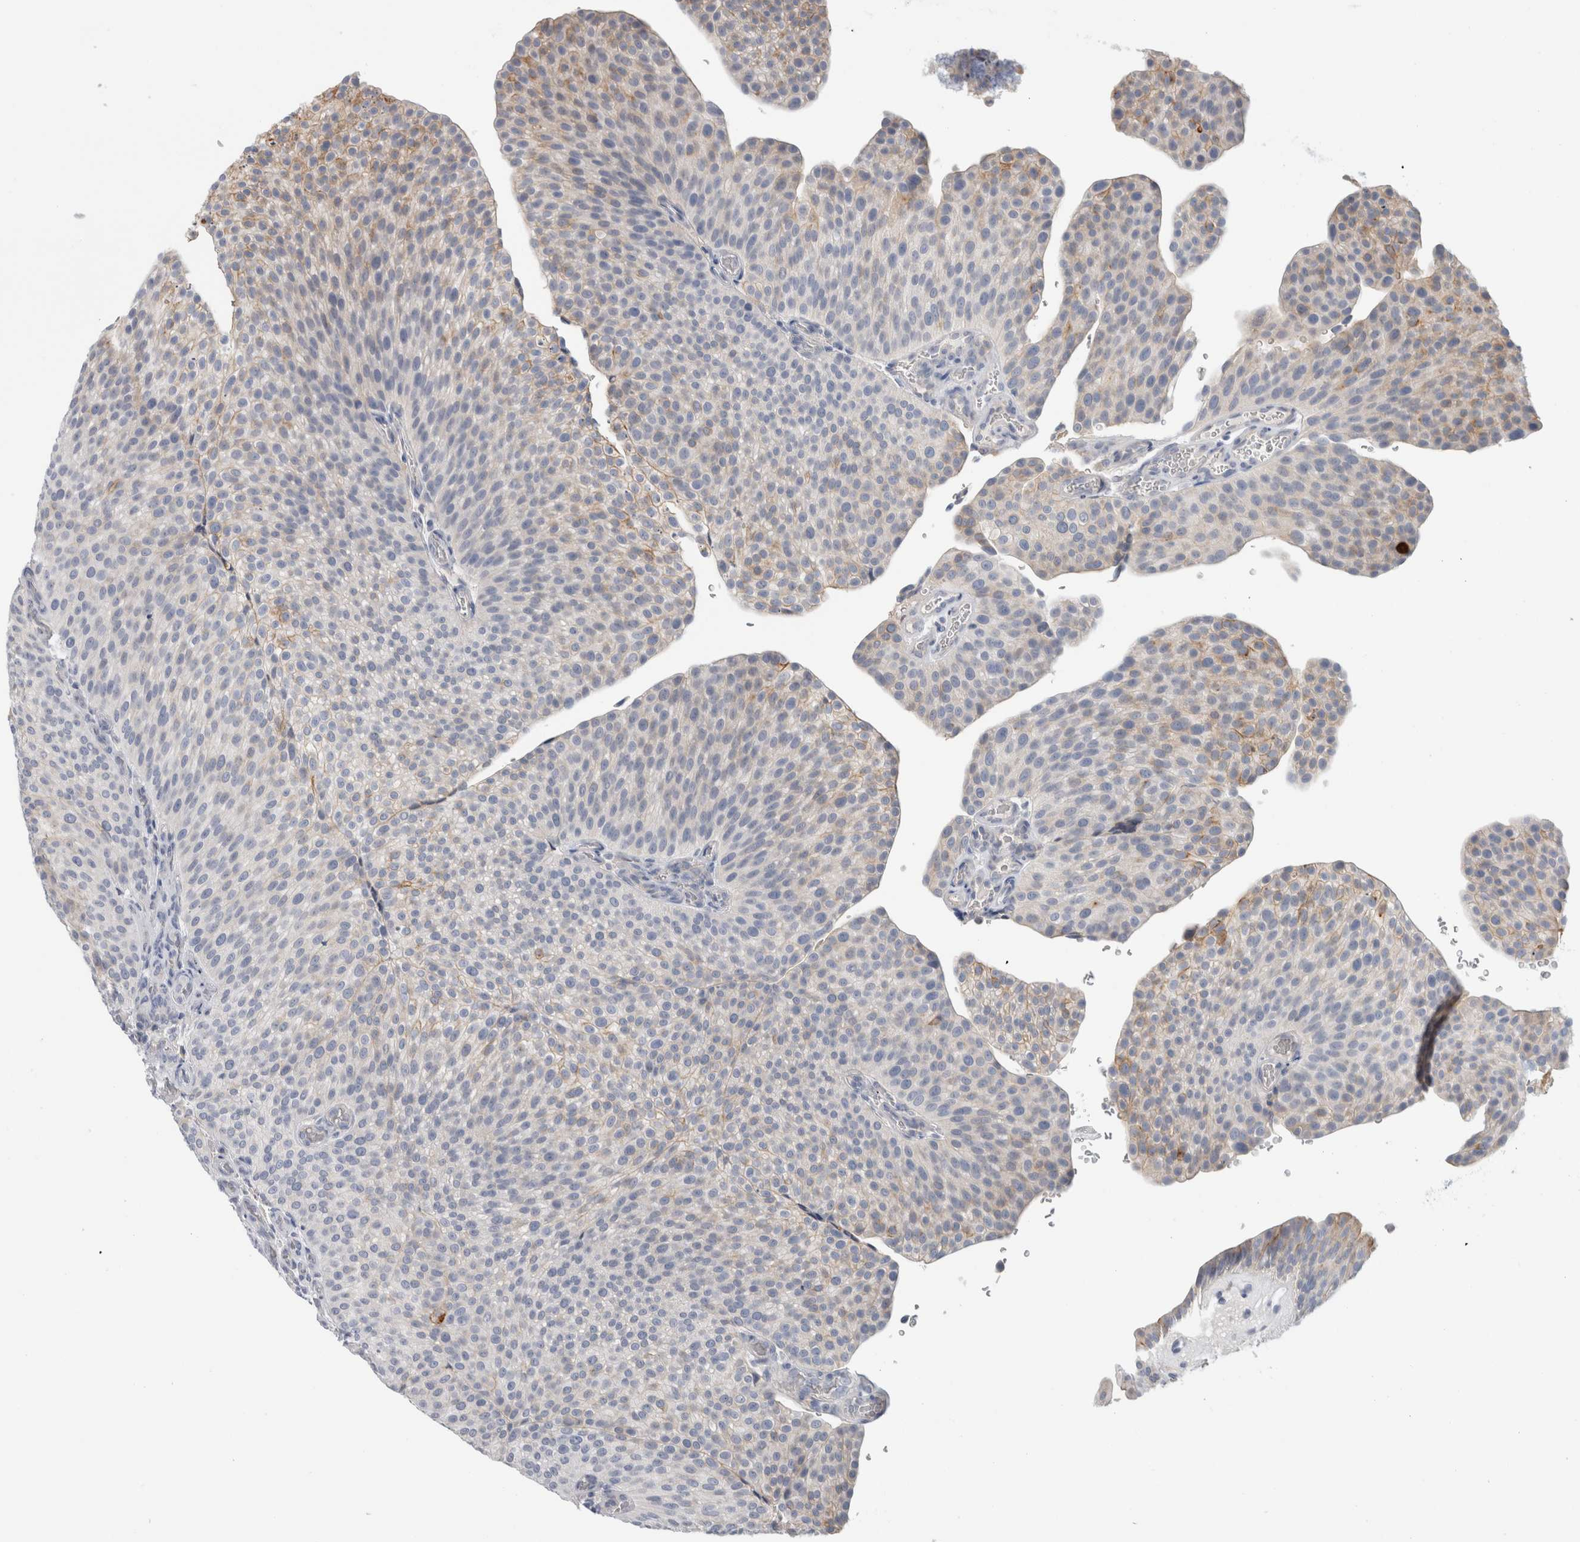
{"staining": {"intensity": "weak", "quantity": "<25%", "location": "cytoplasmic/membranous"}, "tissue": "urothelial cancer", "cell_type": "Tumor cells", "image_type": "cancer", "snomed": [{"axis": "morphology", "description": "Normal tissue, NOS"}, {"axis": "morphology", "description": "Urothelial carcinoma, Low grade"}, {"axis": "topography", "description": "Smooth muscle"}, {"axis": "topography", "description": "Urinary bladder"}], "caption": "Immunohistochemistry (IHC) photomicrograph of urothelial carcinoma (low-grade) stained for a protein (brown), which reveals no expression in tumor cells.", "gene": "CD55", "patient": {"sex": "male", "age": 60}}